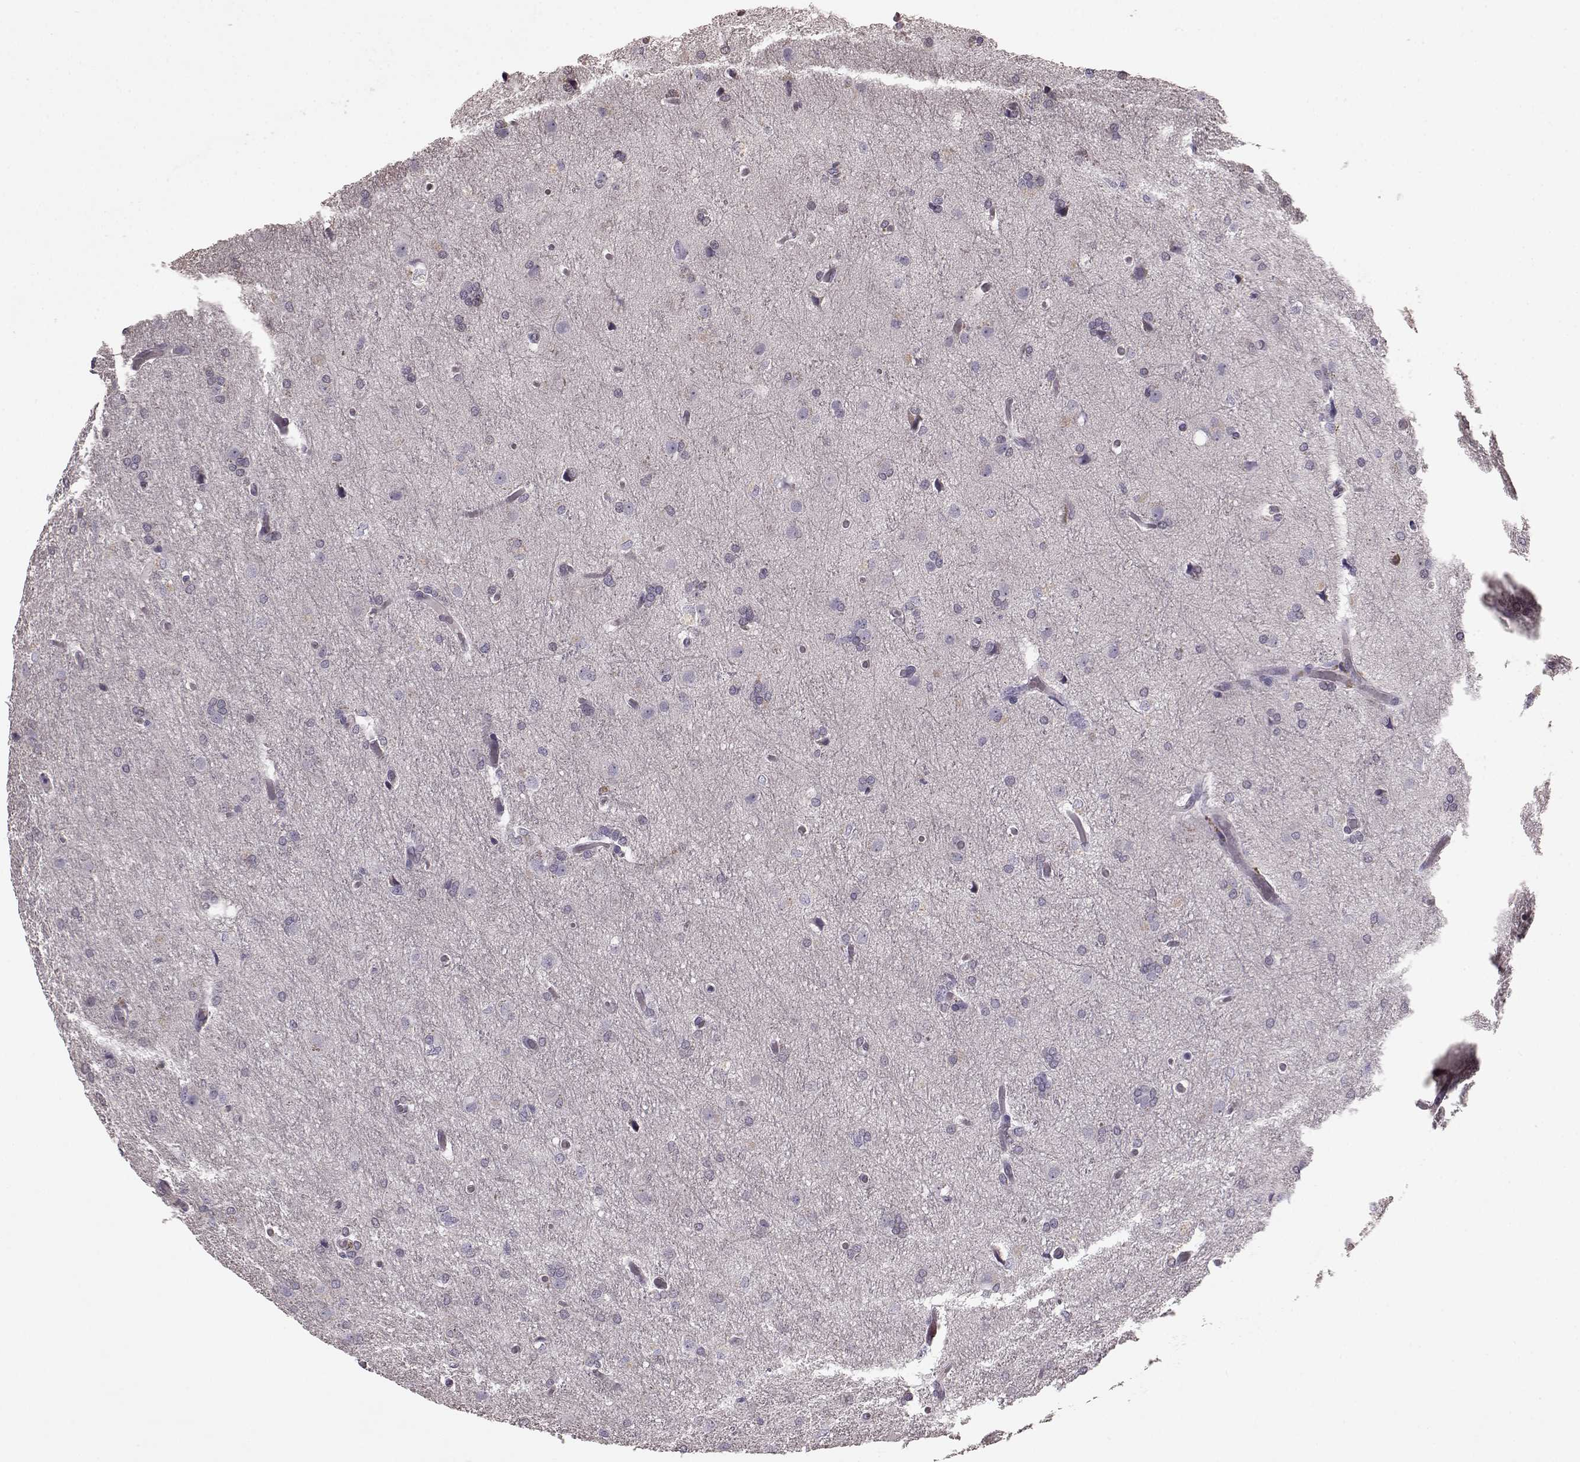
{"staining": {"intensity": "negative", "quantity": "none", "location": "none"}, "tissue": "glioma", "cell_type": "Tumor cells", "image_type": "cancer", "snomed": [{"axis": "morphology", "description": "Glioma, malignant, High grade"}, {"axis": "topography", "description": "Brain"}], "caption": "Malignant high-grade glioma was stained to show a protein in brown. There is no significant staining in tumor cells.", "gene": "PDCD1", "patient": {"sex": "male", "age": 68}}